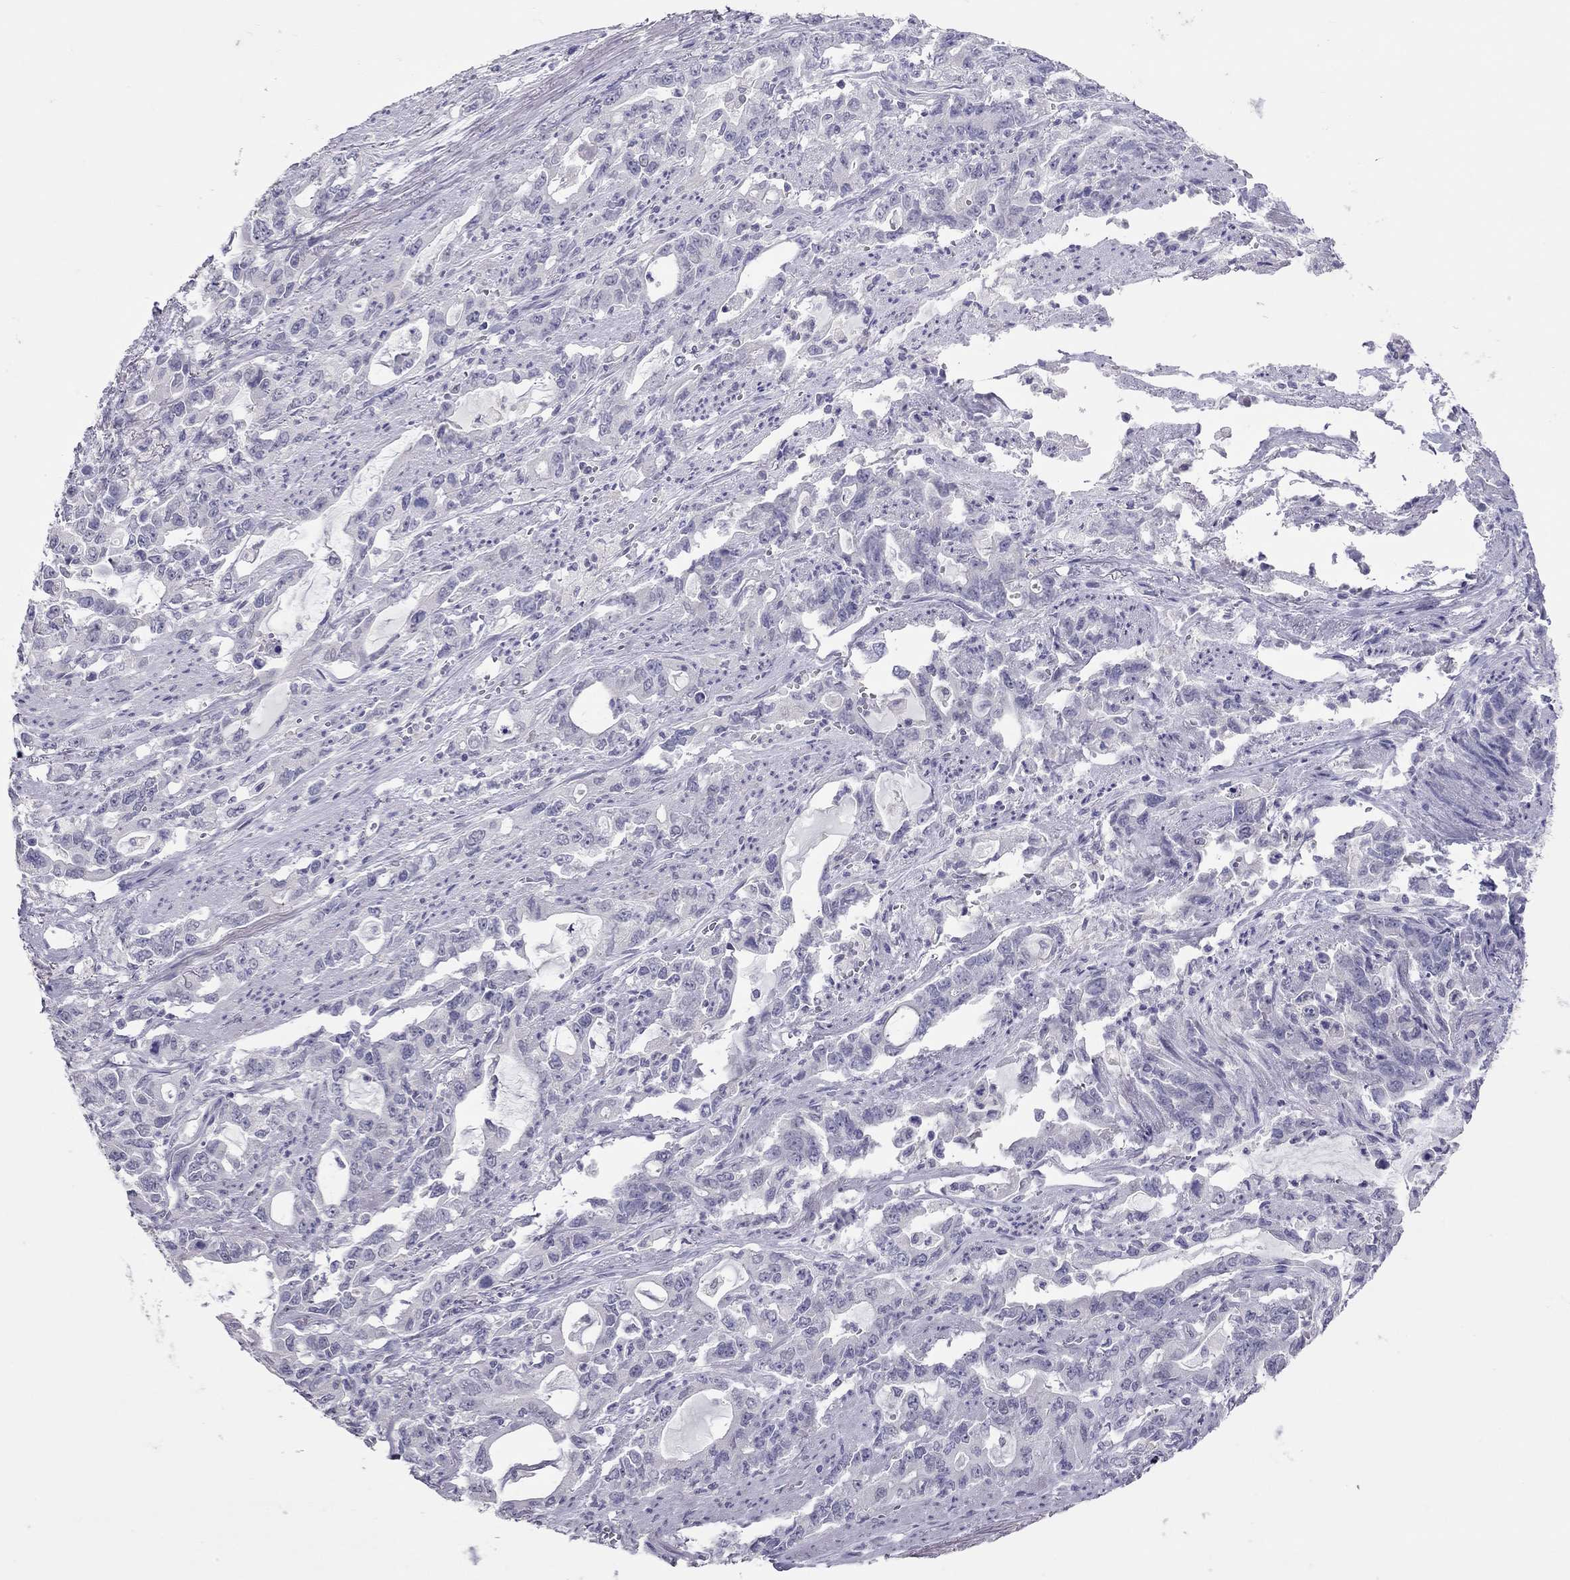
{"staining": {"intensity": "negative", "quantity": "none", "location": "none"}, "tissue": "stomach cancer", "cell_type": "Tumor cells", "image_type": "cancer", "snomed": [{"axis": "morphology", "description": "Adenocarcinoma, NOS"}, {"axis": "topography", "description": "Stomach, upper"}], "caption": "Stomach adenocarcinoma was stained to show a protein in brown. There is no significant expression in tumor cells. (DAB (3,3'-diaminobenzidine) immunohistochemistry with hematoxylin counter stain).", "gene": "MUC16", "patient": {"sex": "male", "age": 85}}